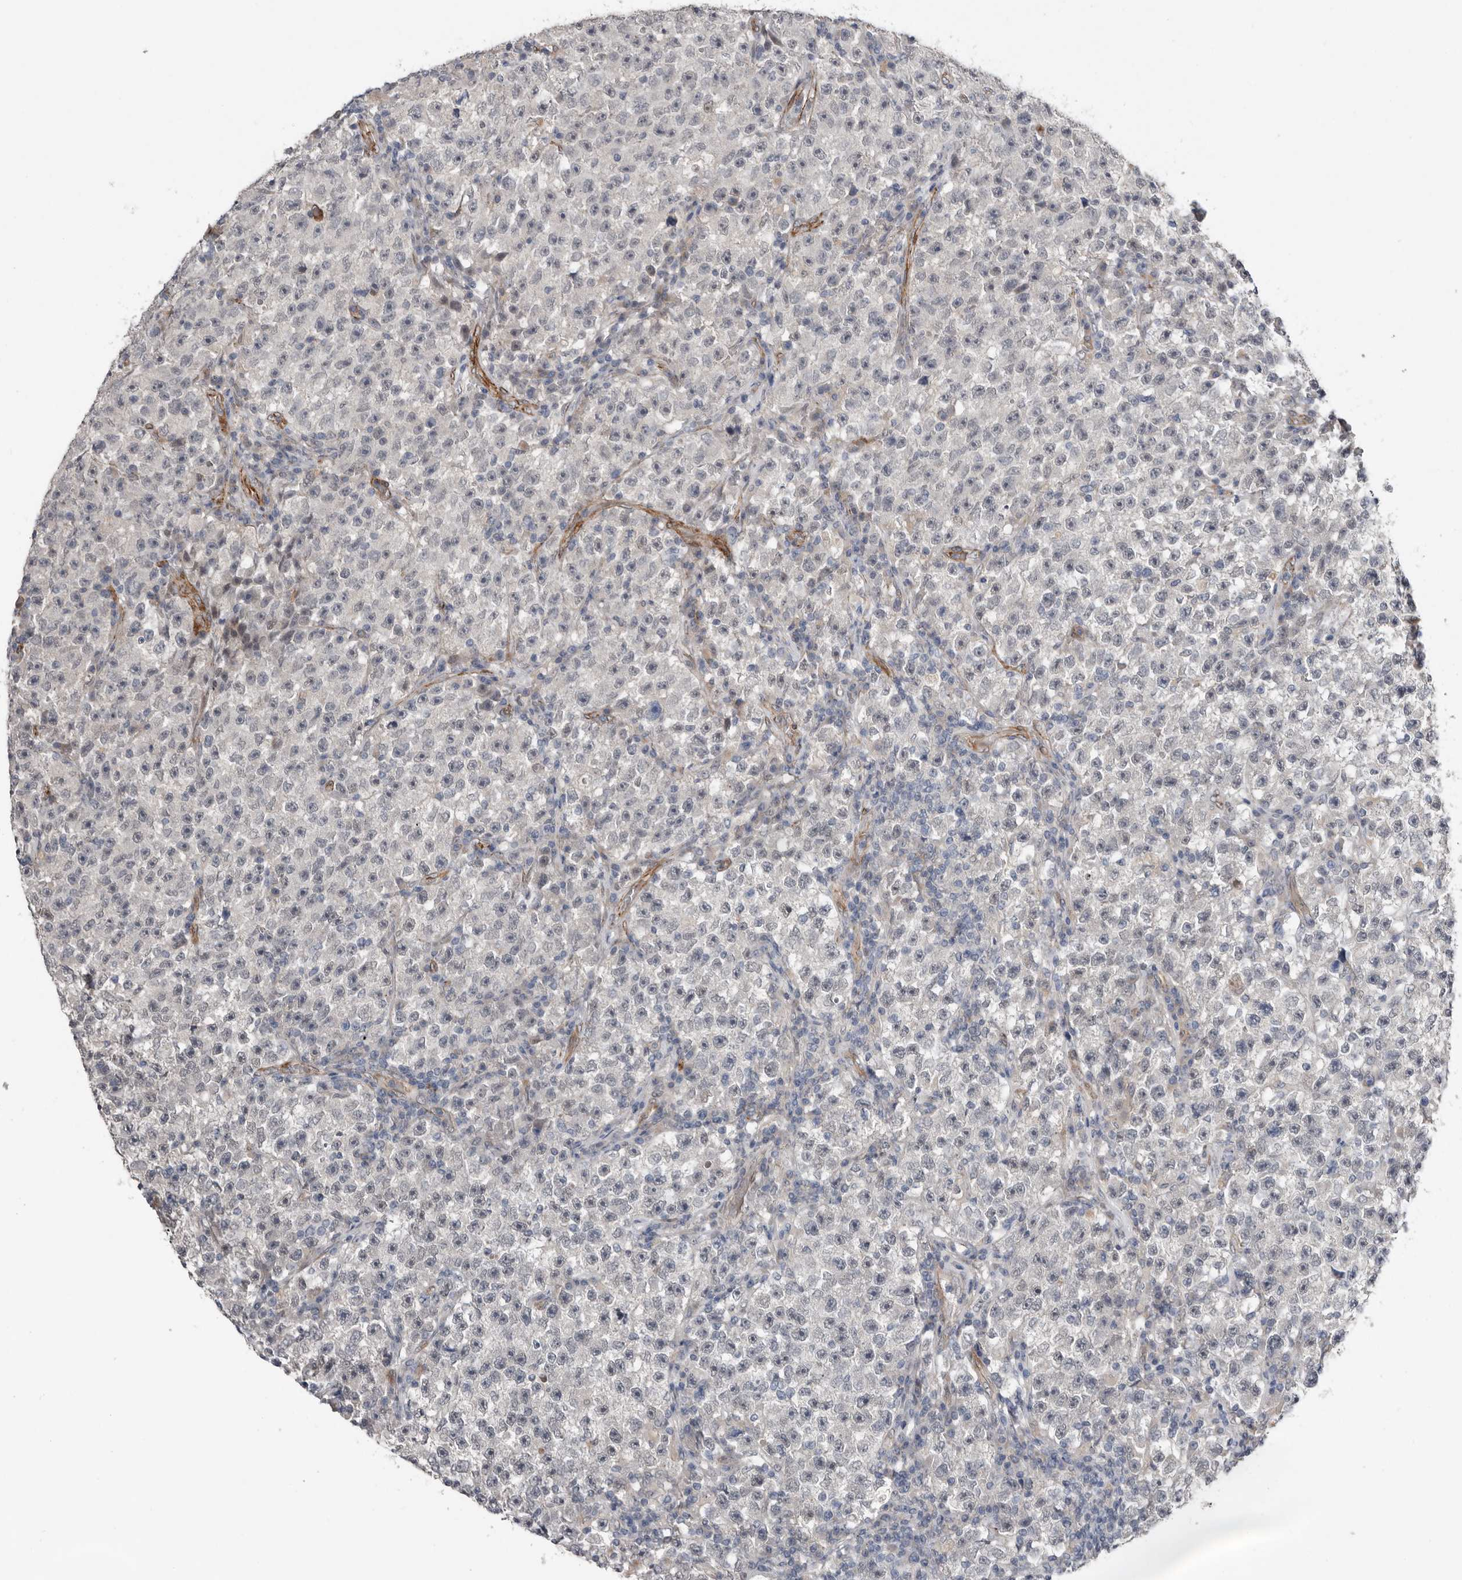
{"staining": {"intensity": "negative", "quantity": "none", "location": "none"}, "tissue": "testis cancer", "cell_type": "Tumor cells", "image_type": "cancer", "snomed": [{"axis": "morphology", "description": "Seminoma, NOS"}, {"axis": "topography", "description": "Testis"}], "caption": "IHC micrograph of testis cancer (seminoma) stained for a protein (brown), which demonstrates no staining in tumor cells. (DAB (3,3'-diaminobenzidine) immunohistochemistry (IHC) with hematoxylin counter stain).", "gene": "RANBP17", "patient": {"sex": "male", "age": 22}}